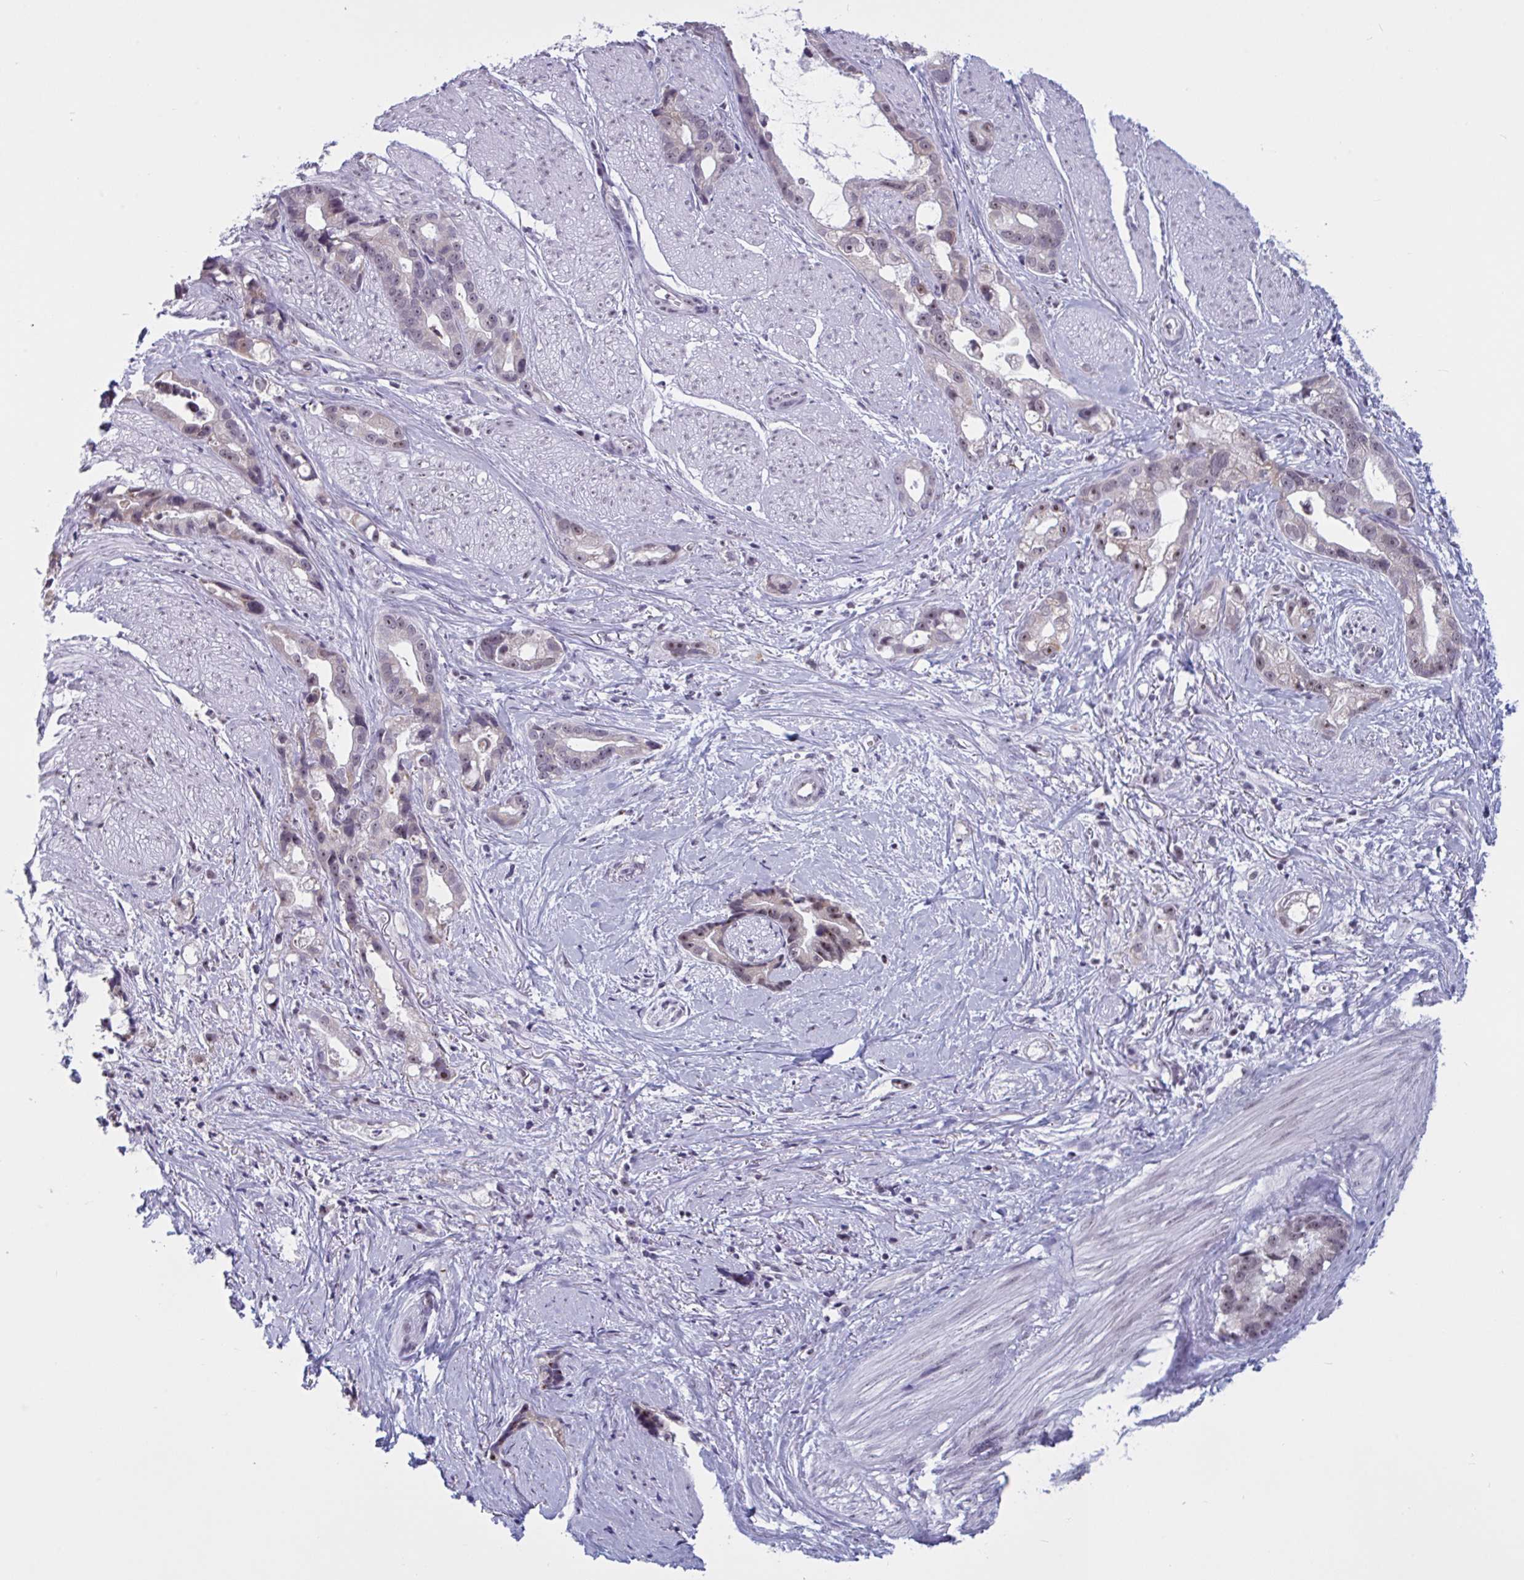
{"staining": {"intensity": "weak", "quantity": "25%-75%", "location": "nuclear"}, "tissue": "stomach cancer", "cell_type": "Tumor cells", "image_type": "cancer", "snomed": [{"axis": "morphology", "description": "Adenocarcinoma, NOS"}, {"axis": "topography", "description": "Stomach"}], "caption": "Stomach cancer stained with DAB (3,3'-diaminobenzidine) immunohistochemistry demonstrates low levels of weak nuclear expression in about 25%-75% of tumor cells.", "gene": "TGM6", "patient": {"sex": "male", "age": 55}}